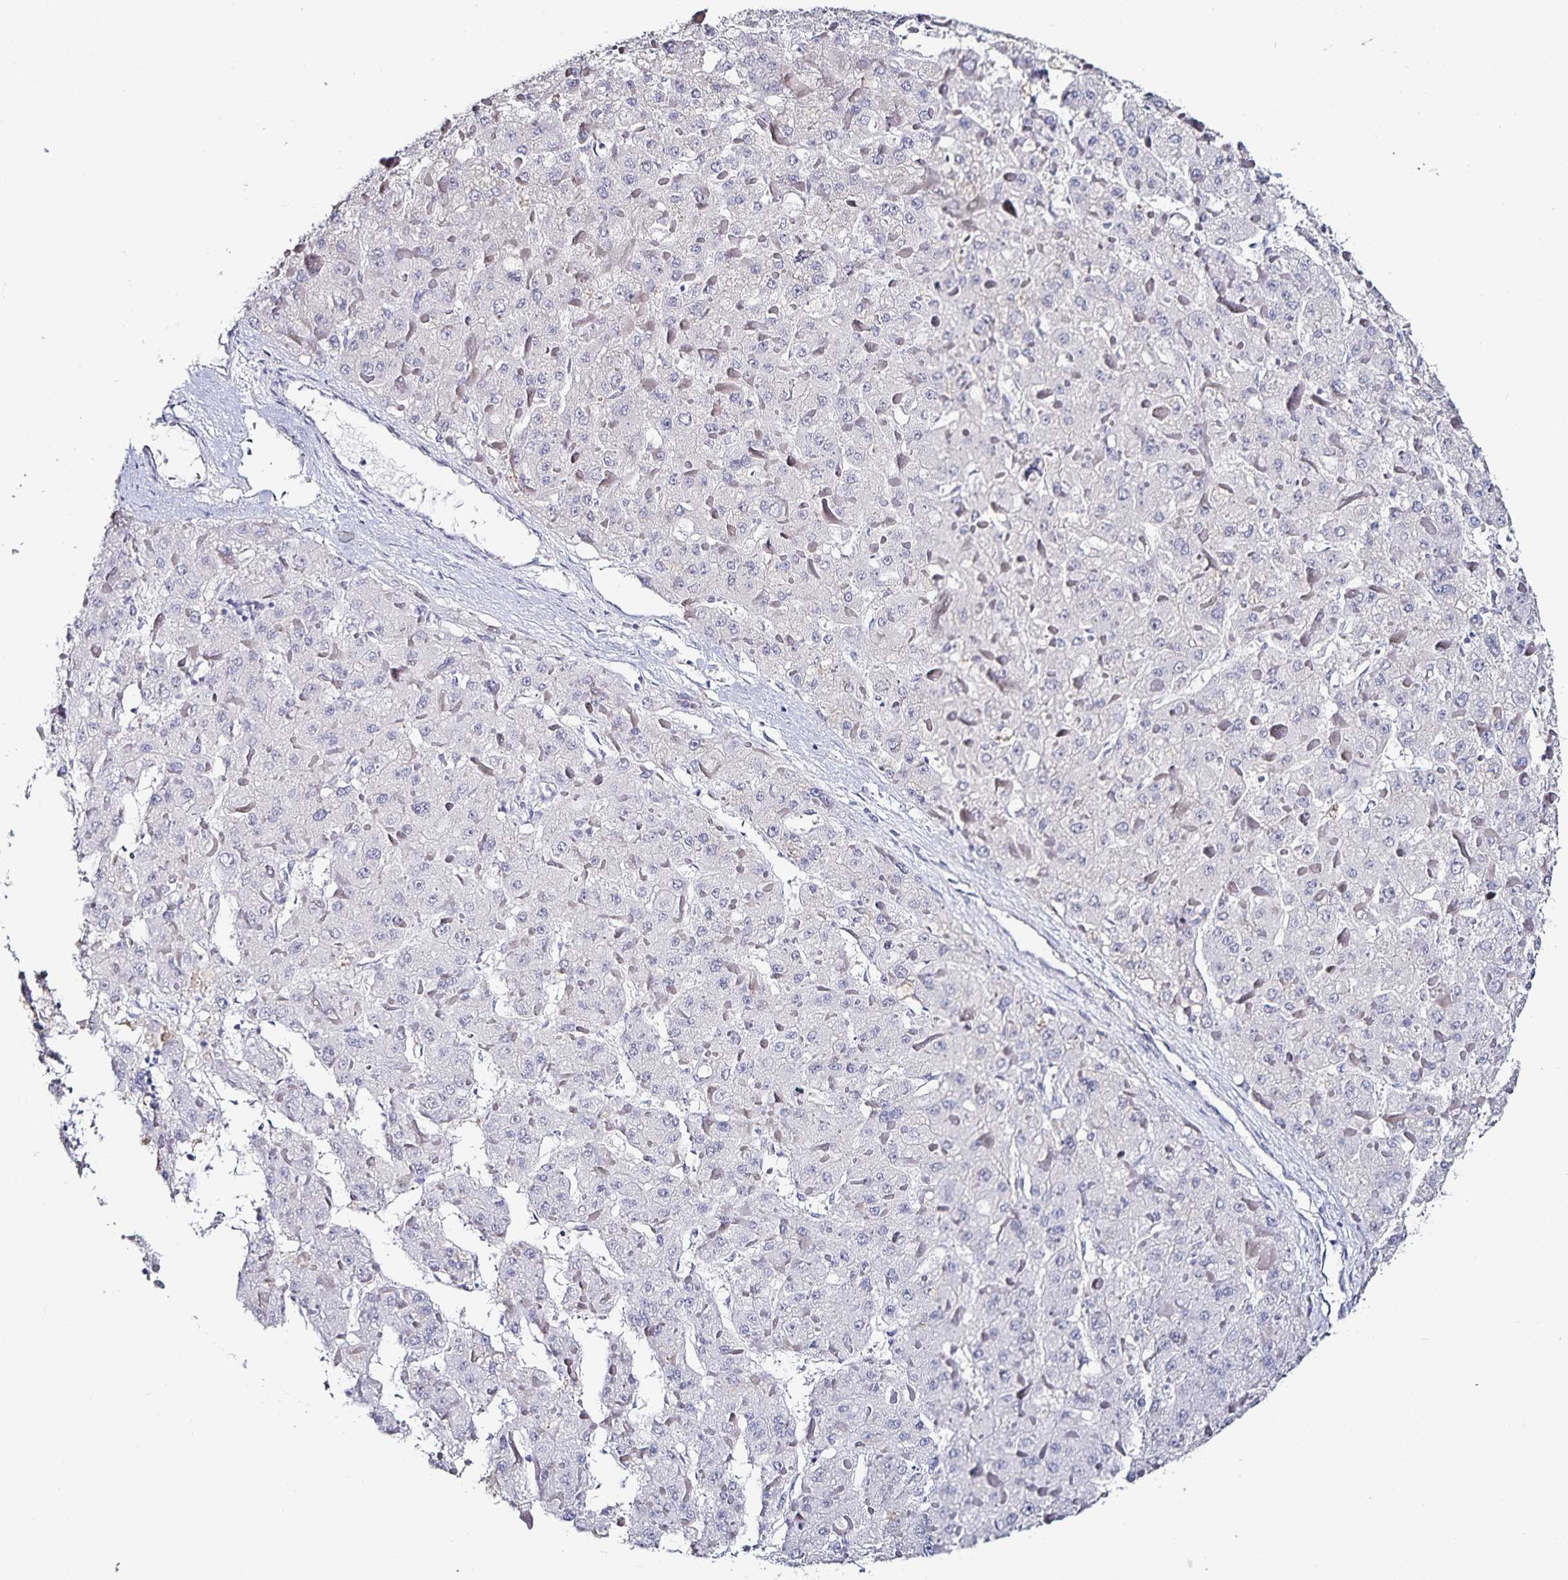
{"staining": {"intensity": "negative", "quantity": "none", "location": "none"}, "tissue": "liver cancer", "cell_type": "Tumor cells", "image_type": "cancer", "snomed": [{"axis": "morphology", "description": "Carcinoma, Hepatocellular, NOS"}, {"axis": "topography", "description": "Liver"}], "caption": "This histopathology image is of liver cancer stained with immunohistochemistry to label a protein in brown with the nuclei are counter-stained blue. There is no positivity in tumor cells. The staining is performed using DAB brown chromogen with nuclei counter-stained in using hematoxylin.", "gene": "TTR", "patient": {"sex": "female", "age": 73}}